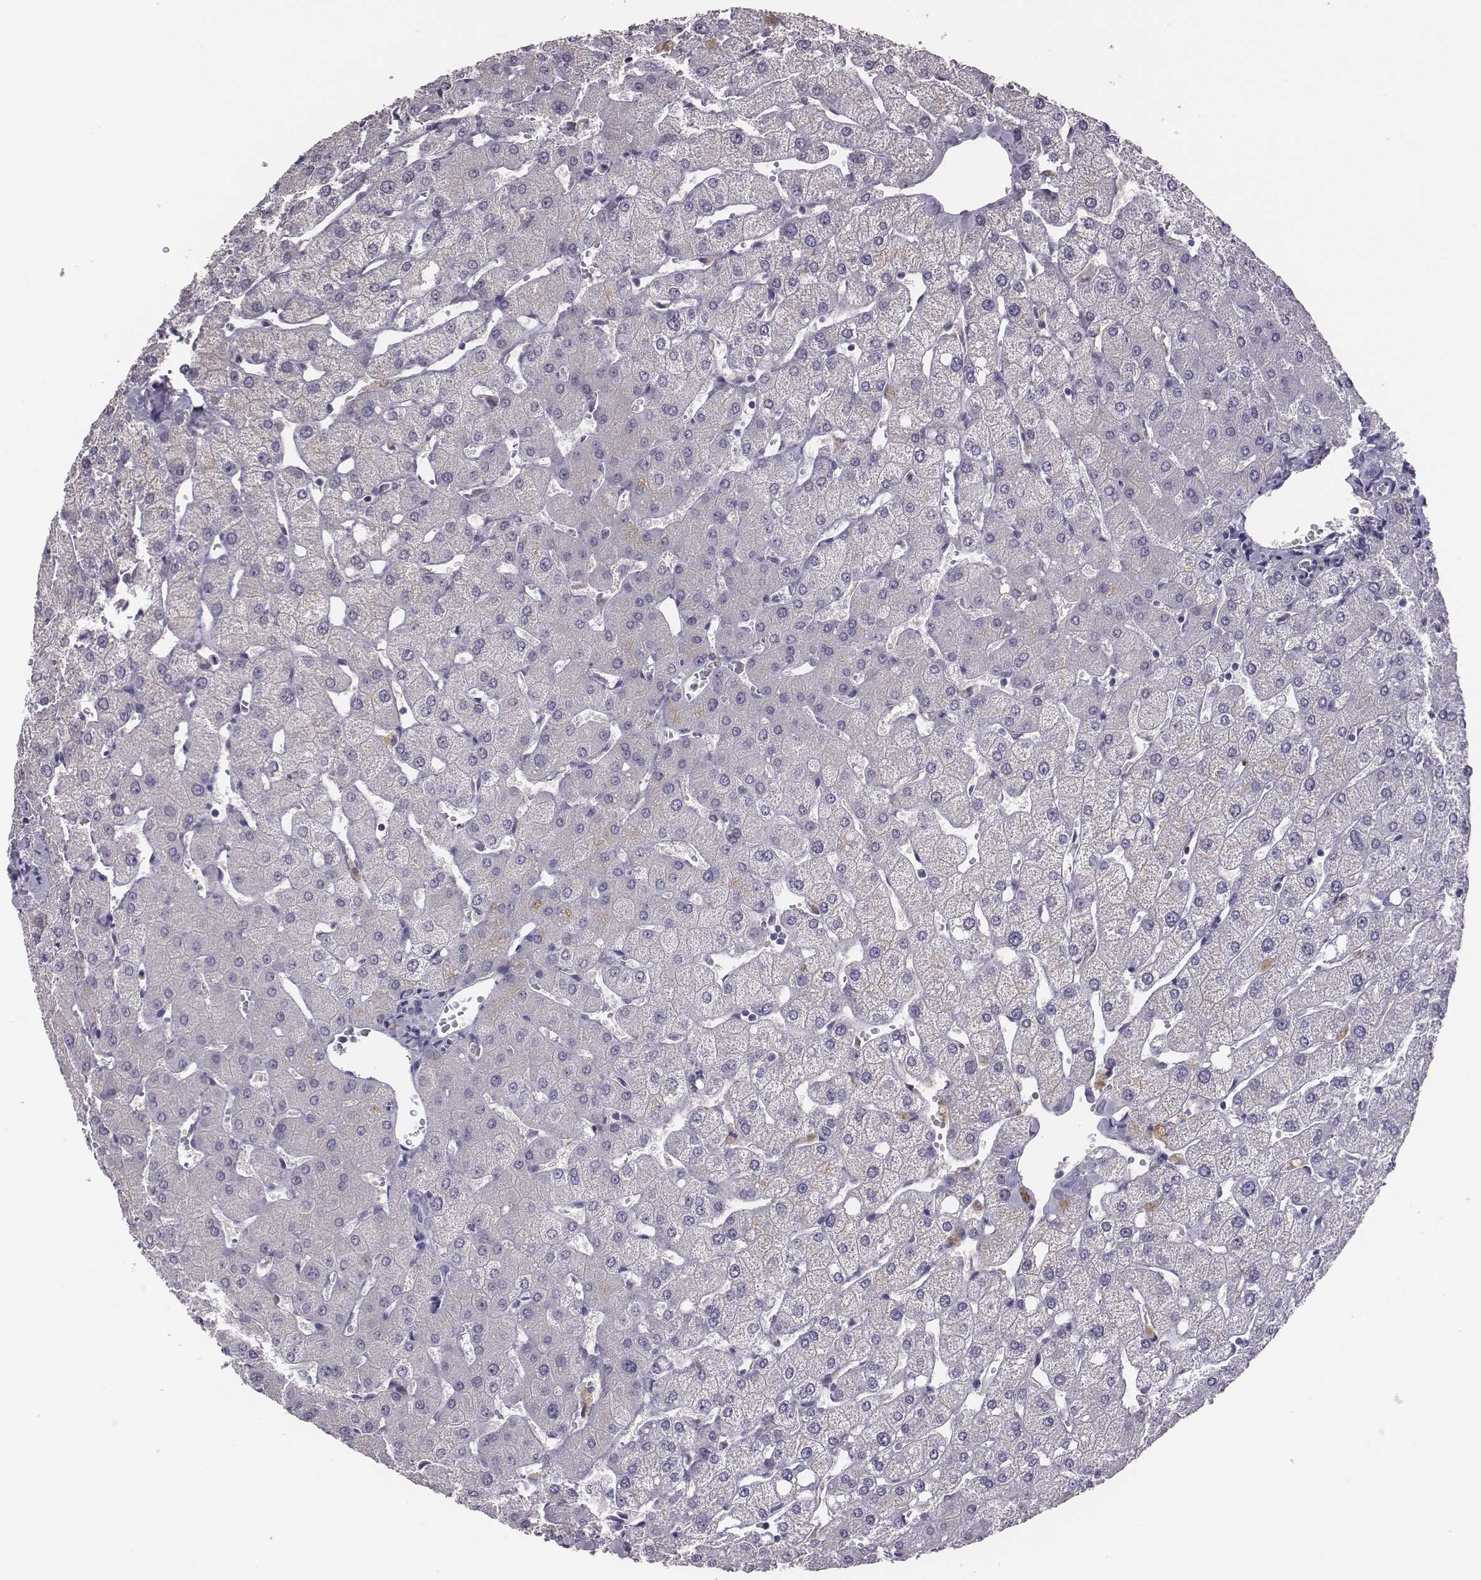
{"staining": {"intensity": "negative", "quantity": "none", "location": "none"}, "tissue": "liver", "cell_type": "Cholangiocytes", "image_type": "normal", "snomed": [{"axis": "morphology", "description": "Normal tissue, NOS"}, {"axis": "topography", "description": "Liver"}], "caption": "Immunohistochemistry (IHC) histopathology image of benign human liver stained for a protein (brown), which displays no expression in cholangiocytes. Nuclei are stained in blue.", "gene": "EN1", "patient": {"sex": "female", "age": 54}}